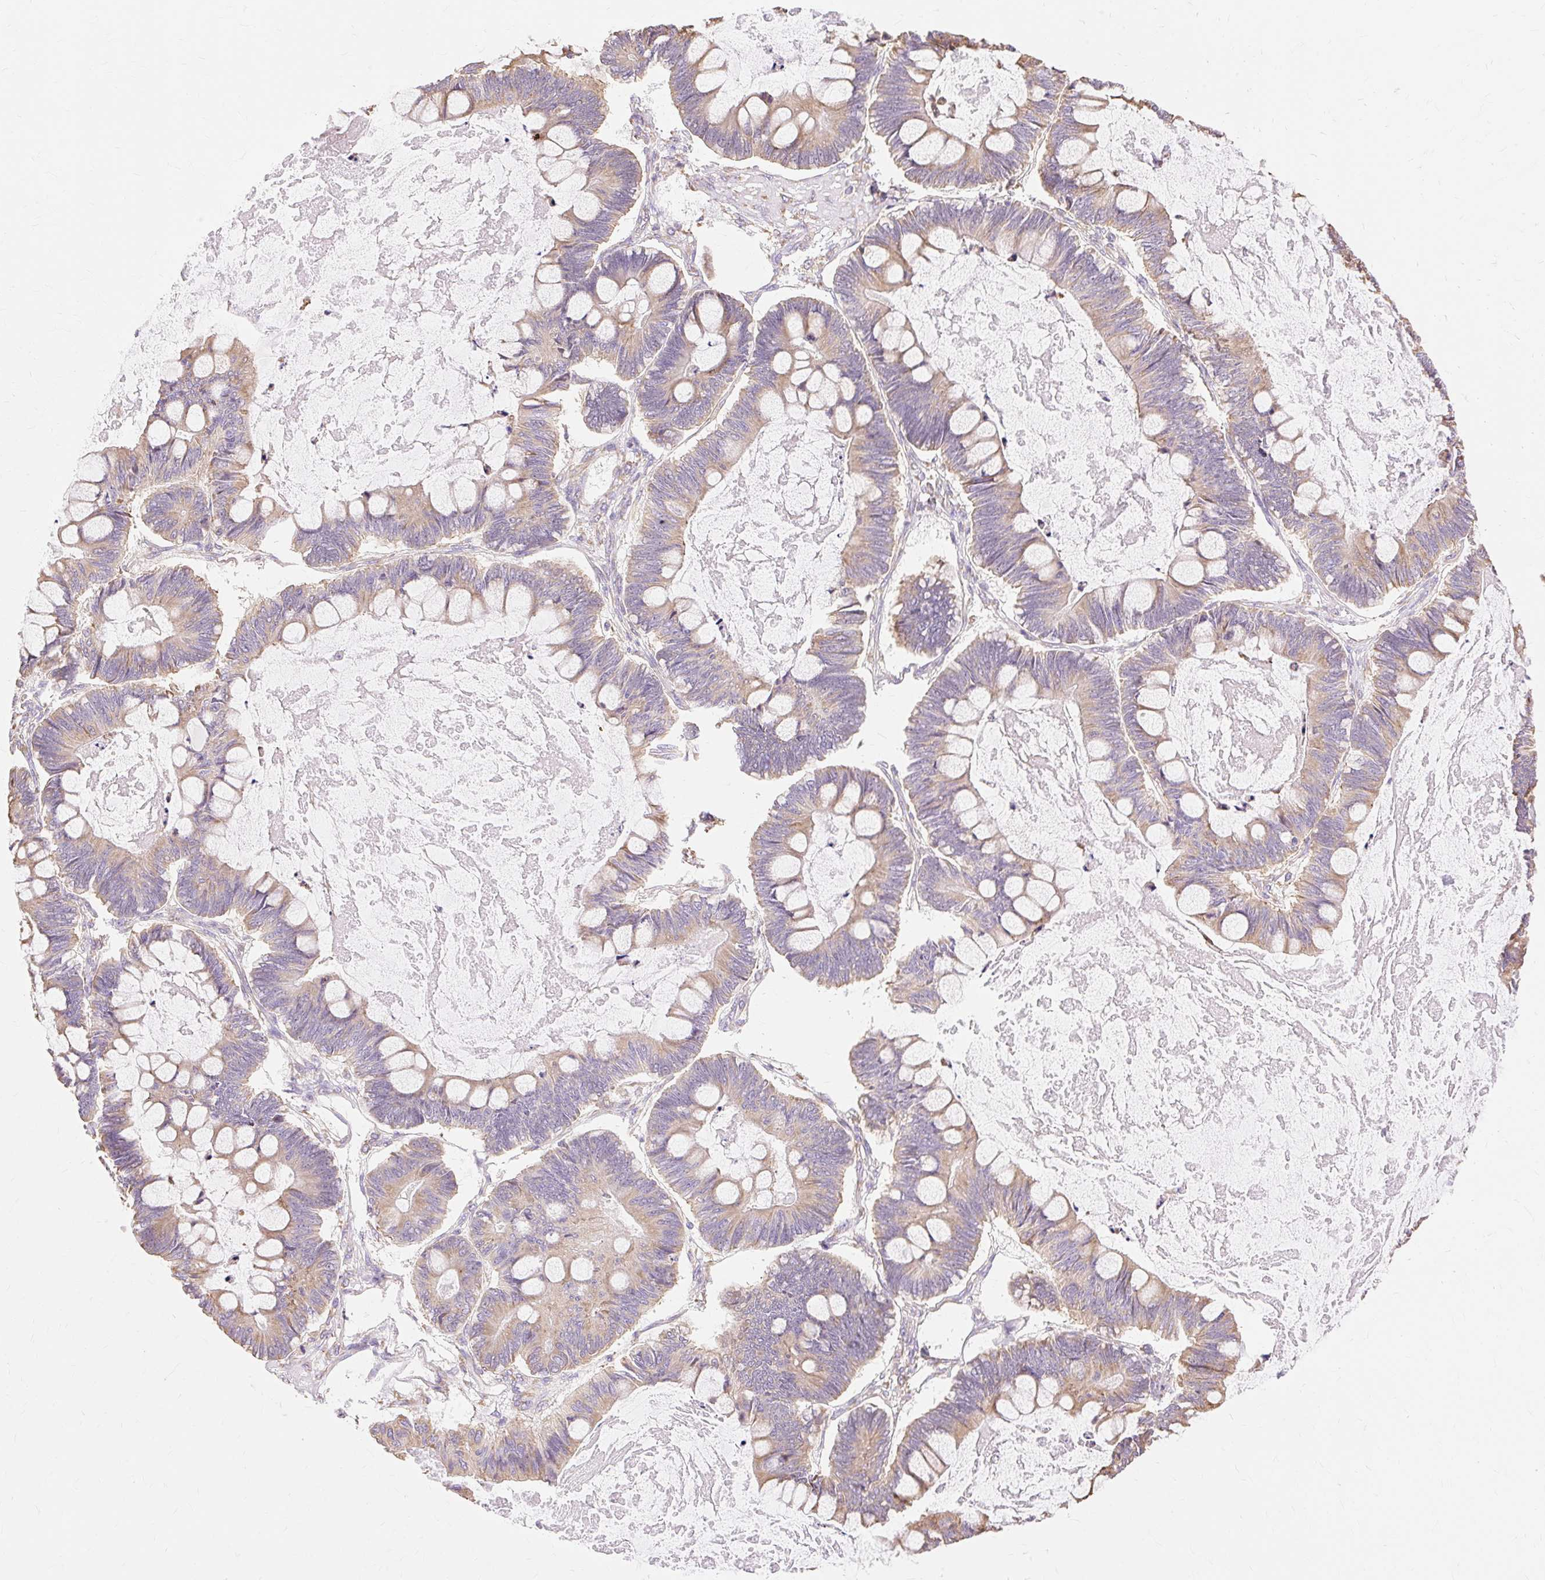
{"staining": {"intensity": "weak", "quantity": ">75%", "location": "cytoplasmic/membranous"}, "tissue": "ovarian cancer", "cell_type": "Tumor cells", "image_type": "cancer", "snomed": [{"axis": "morphology", "description": "Cystadenocarcinoma, mucinous, NOS"}, {"axis": "topography", "description": "Ovary"}], "caption": "This photomicrograph displays ovarian mucinous cystadenocarcinoma stained with immunohistochemistry (IHC) to label a protein in brown. The cytoplasmic/membranous of tumor cells show weak positivity for the protein. Nuclei are counter-stained blue.", "gene": "RPS17", "patient": {"sex": "female", "age": 61}}